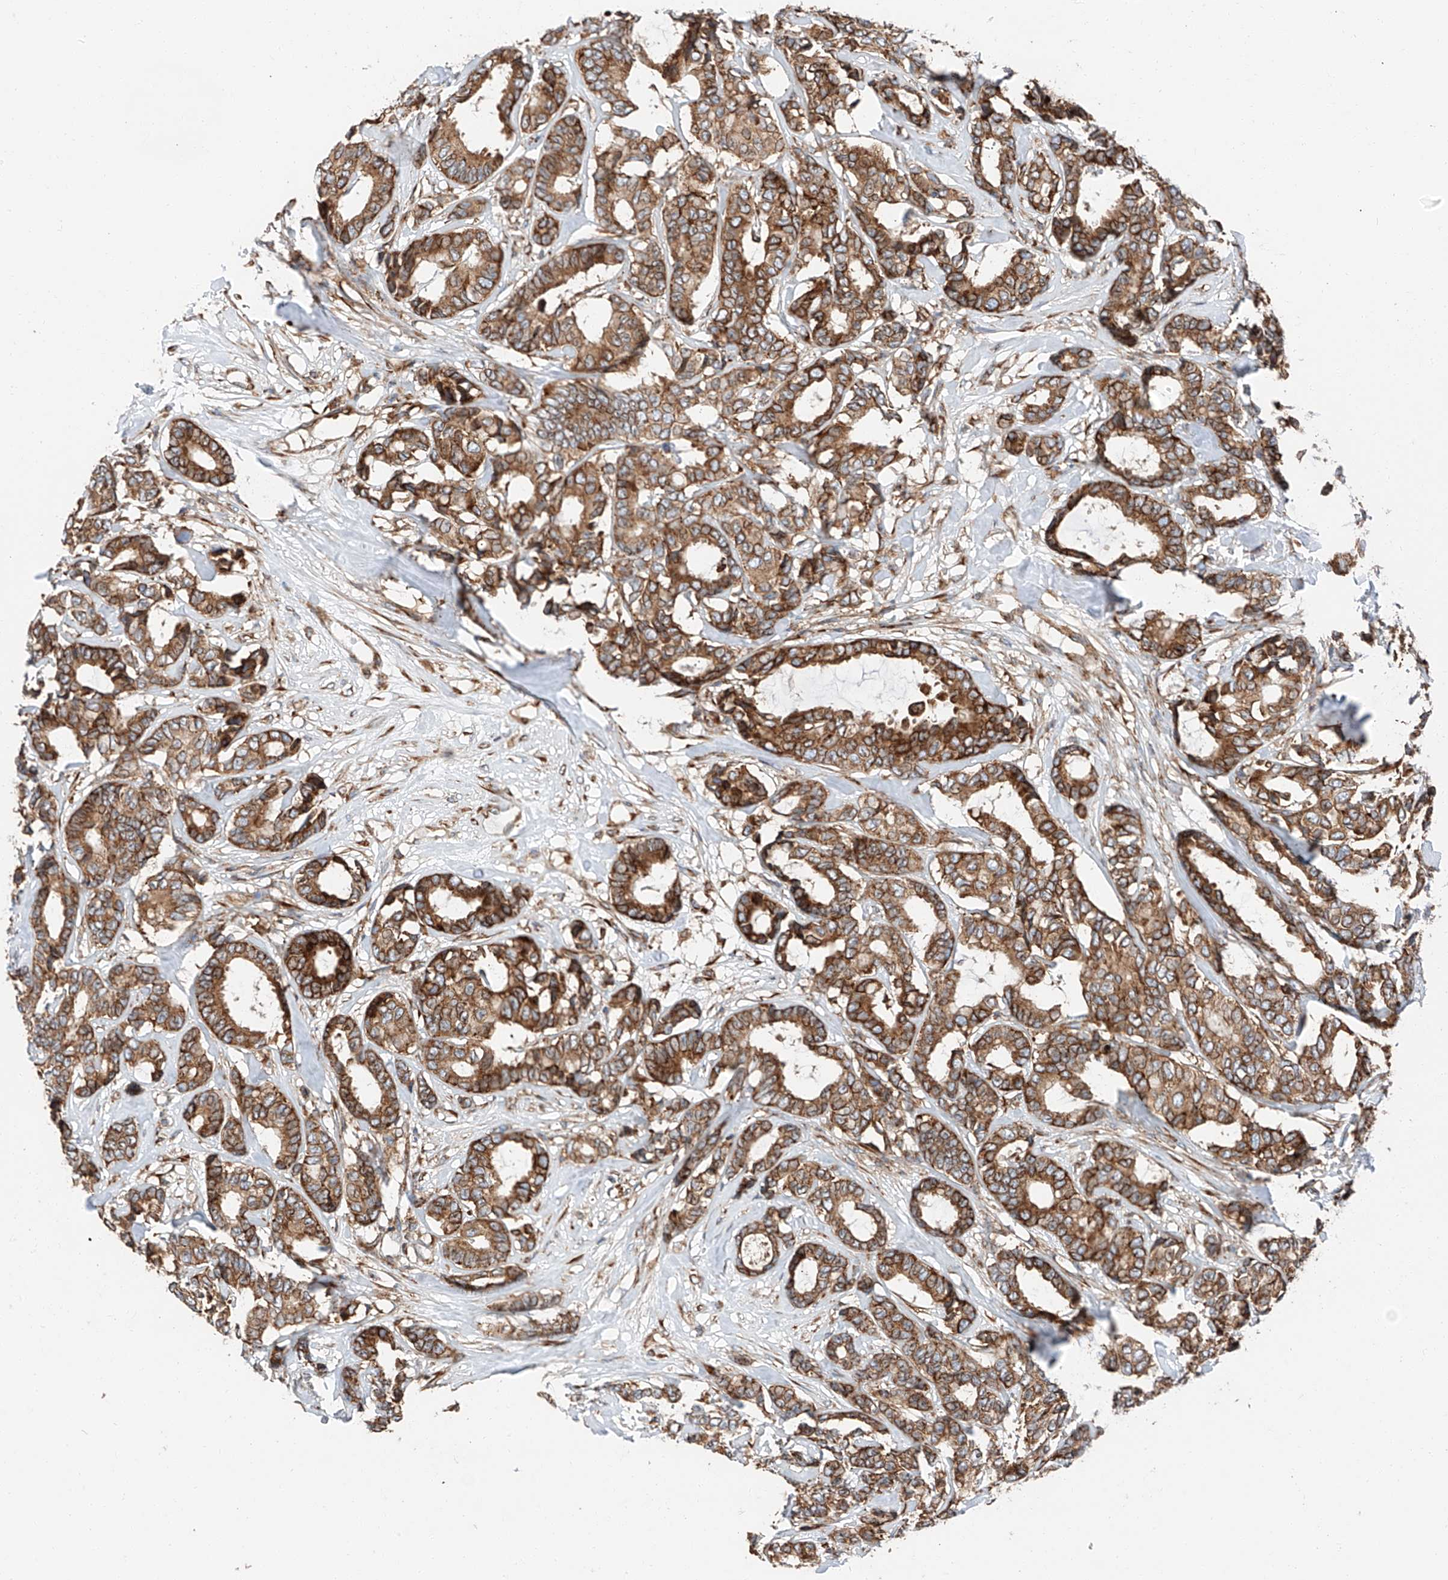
{"staining": {"intensity": "moderate", "quantity": ">75%", "location": "cytoplasmic/membranous"}, "tissue": "breast cancer", "cell_type": "Tumor cells", "image_type": "cancer", "snomed": [{"axis": "morphology", "description": "Duct carcinoma"}, {"axis": "topography", "description": "Breast"}], "caption": "Breast cancer stained for a protein (brown) exhibits moderate cytoplasmic/membranous positive staining in approximately >75% of tumor cells.", "gene": "ZC3H15", "patient": {"sex": "female", "age": 87}}